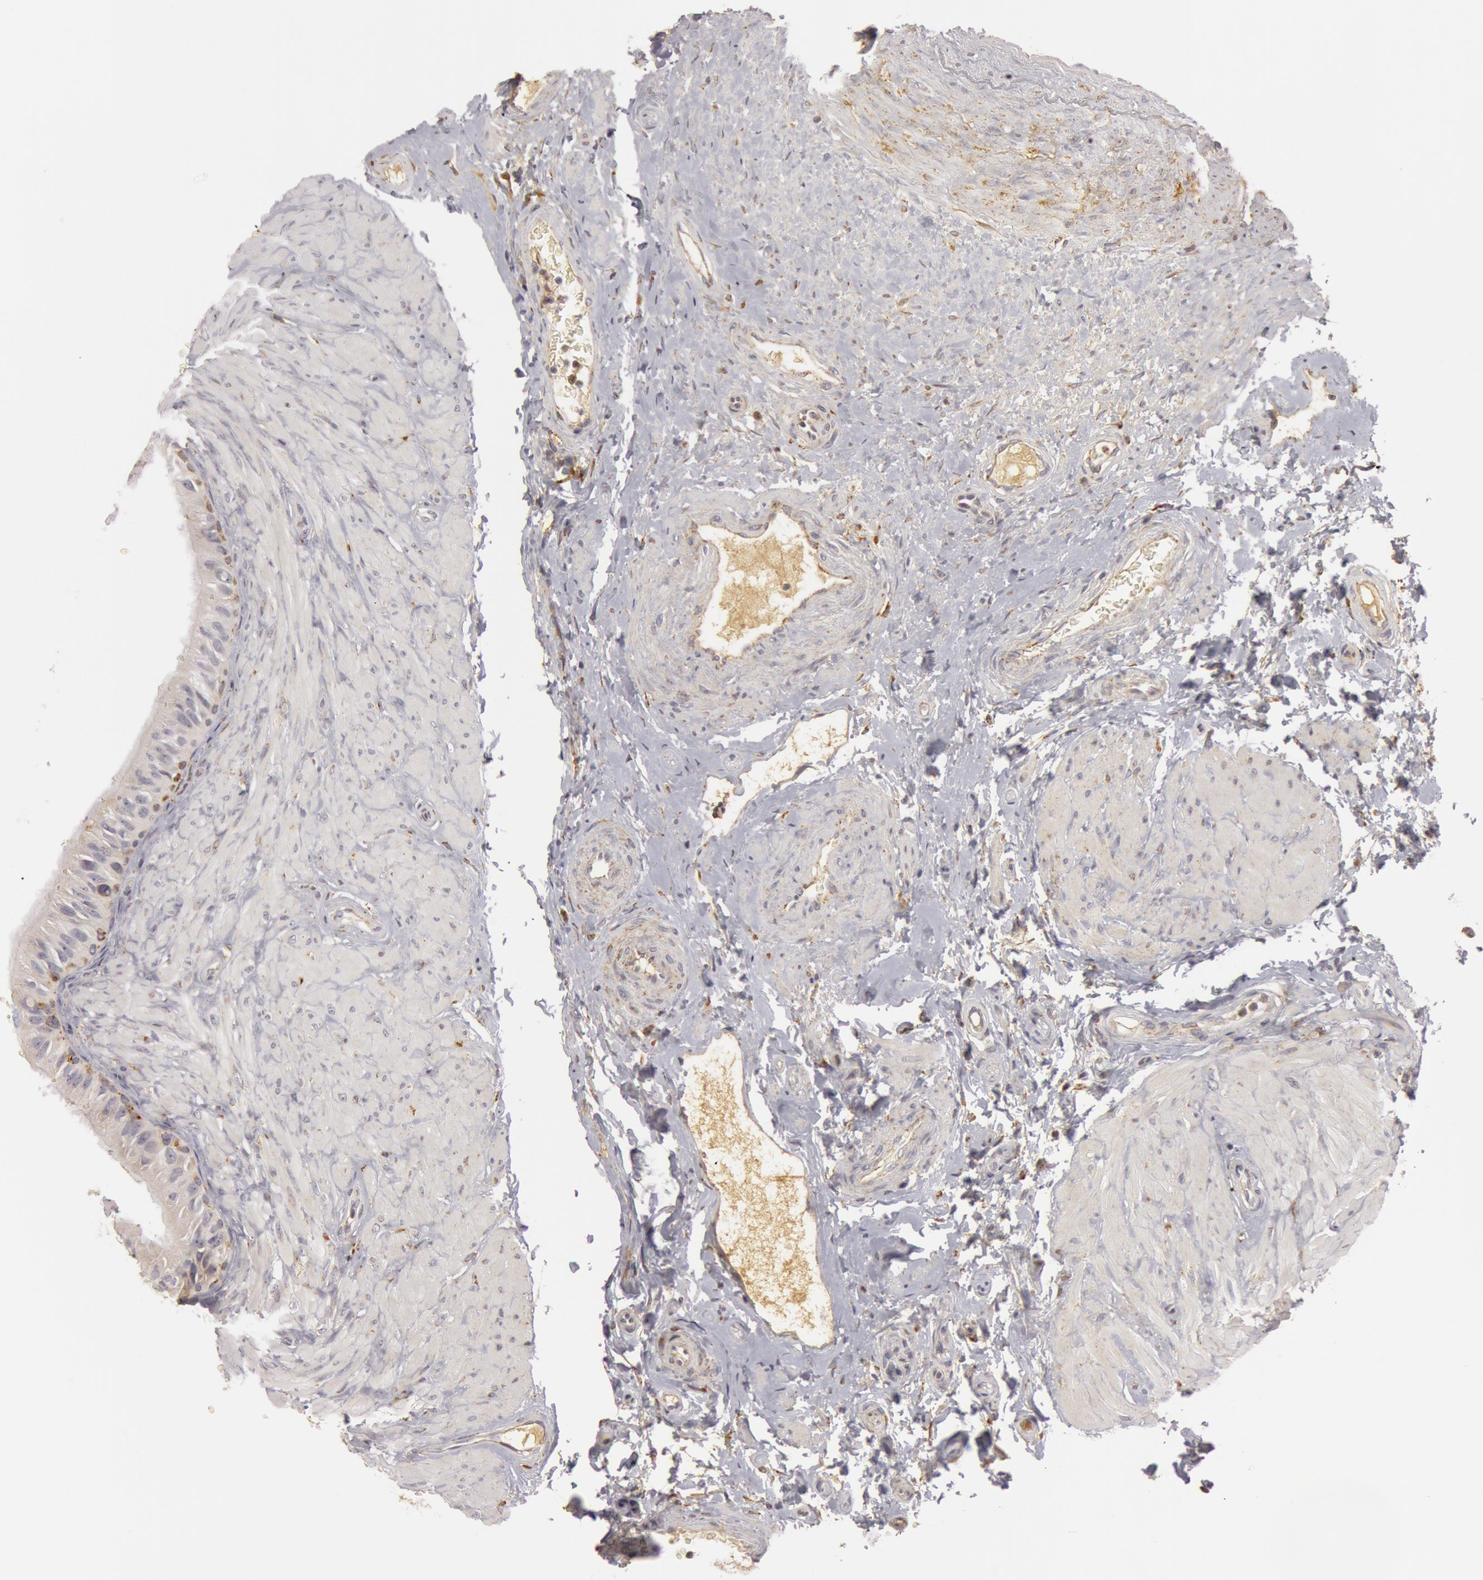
{"staining": {"intensity": "weak", "quantity": "25%-75%", "location": "cytoplasmic/membranous"}, "tissue": "epididymis", "cell_type": "Glandular cells", "image_type": "normal", "snomed": [{"axis": "morphology", "description": "Normal tissue, NOS"}, {"axis": "topography", "description": "Epididymis"}], "caption": "About 25%-75% of glandular cells in normal human epididymis display weak cytoplasmic/membranous protein expression as visualized by brown immunohistochemical staining.", "gene": "C7", "patient": {"sex": "male", "age": 68}}